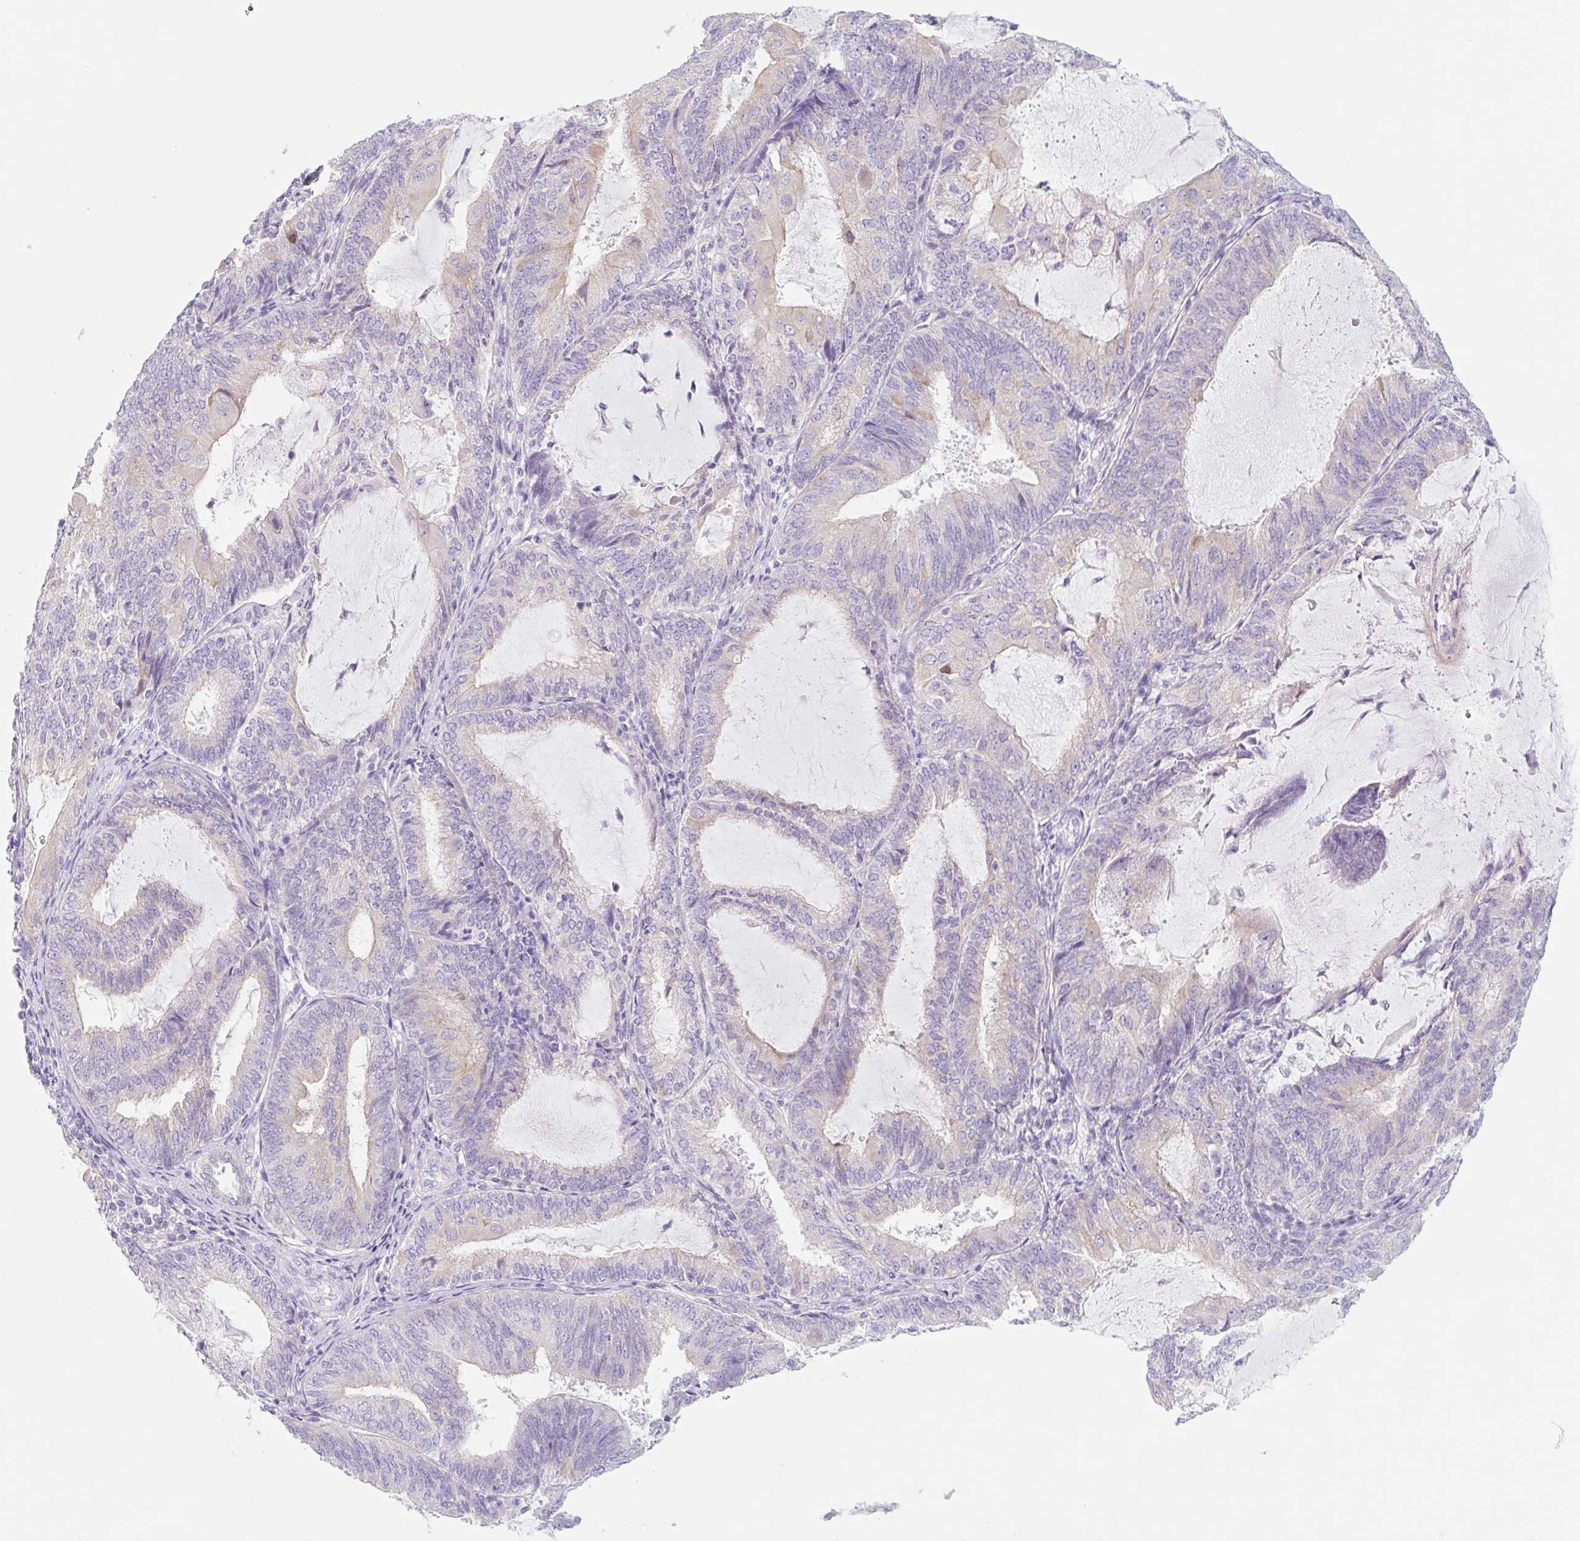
{"staining": {"intensity": "negative", "quantity": "none", "location": "none"}, "tissue": "endometrial cancer", "cell_type": "Tumor cells", "image_type": "cancer", "snomed": [{"axis": "morphology", "description": "Adenocarcinoma, NOS"}, {"axis": "topography", "description": "Endometrium"}], "caption": "This is an immunohistochemistry (IHC) micrograph of endometrial cancer. There is no positivity in tumor cells.", "gene": "LYVE1", "patient": {"sex": "female", "age": 81}}